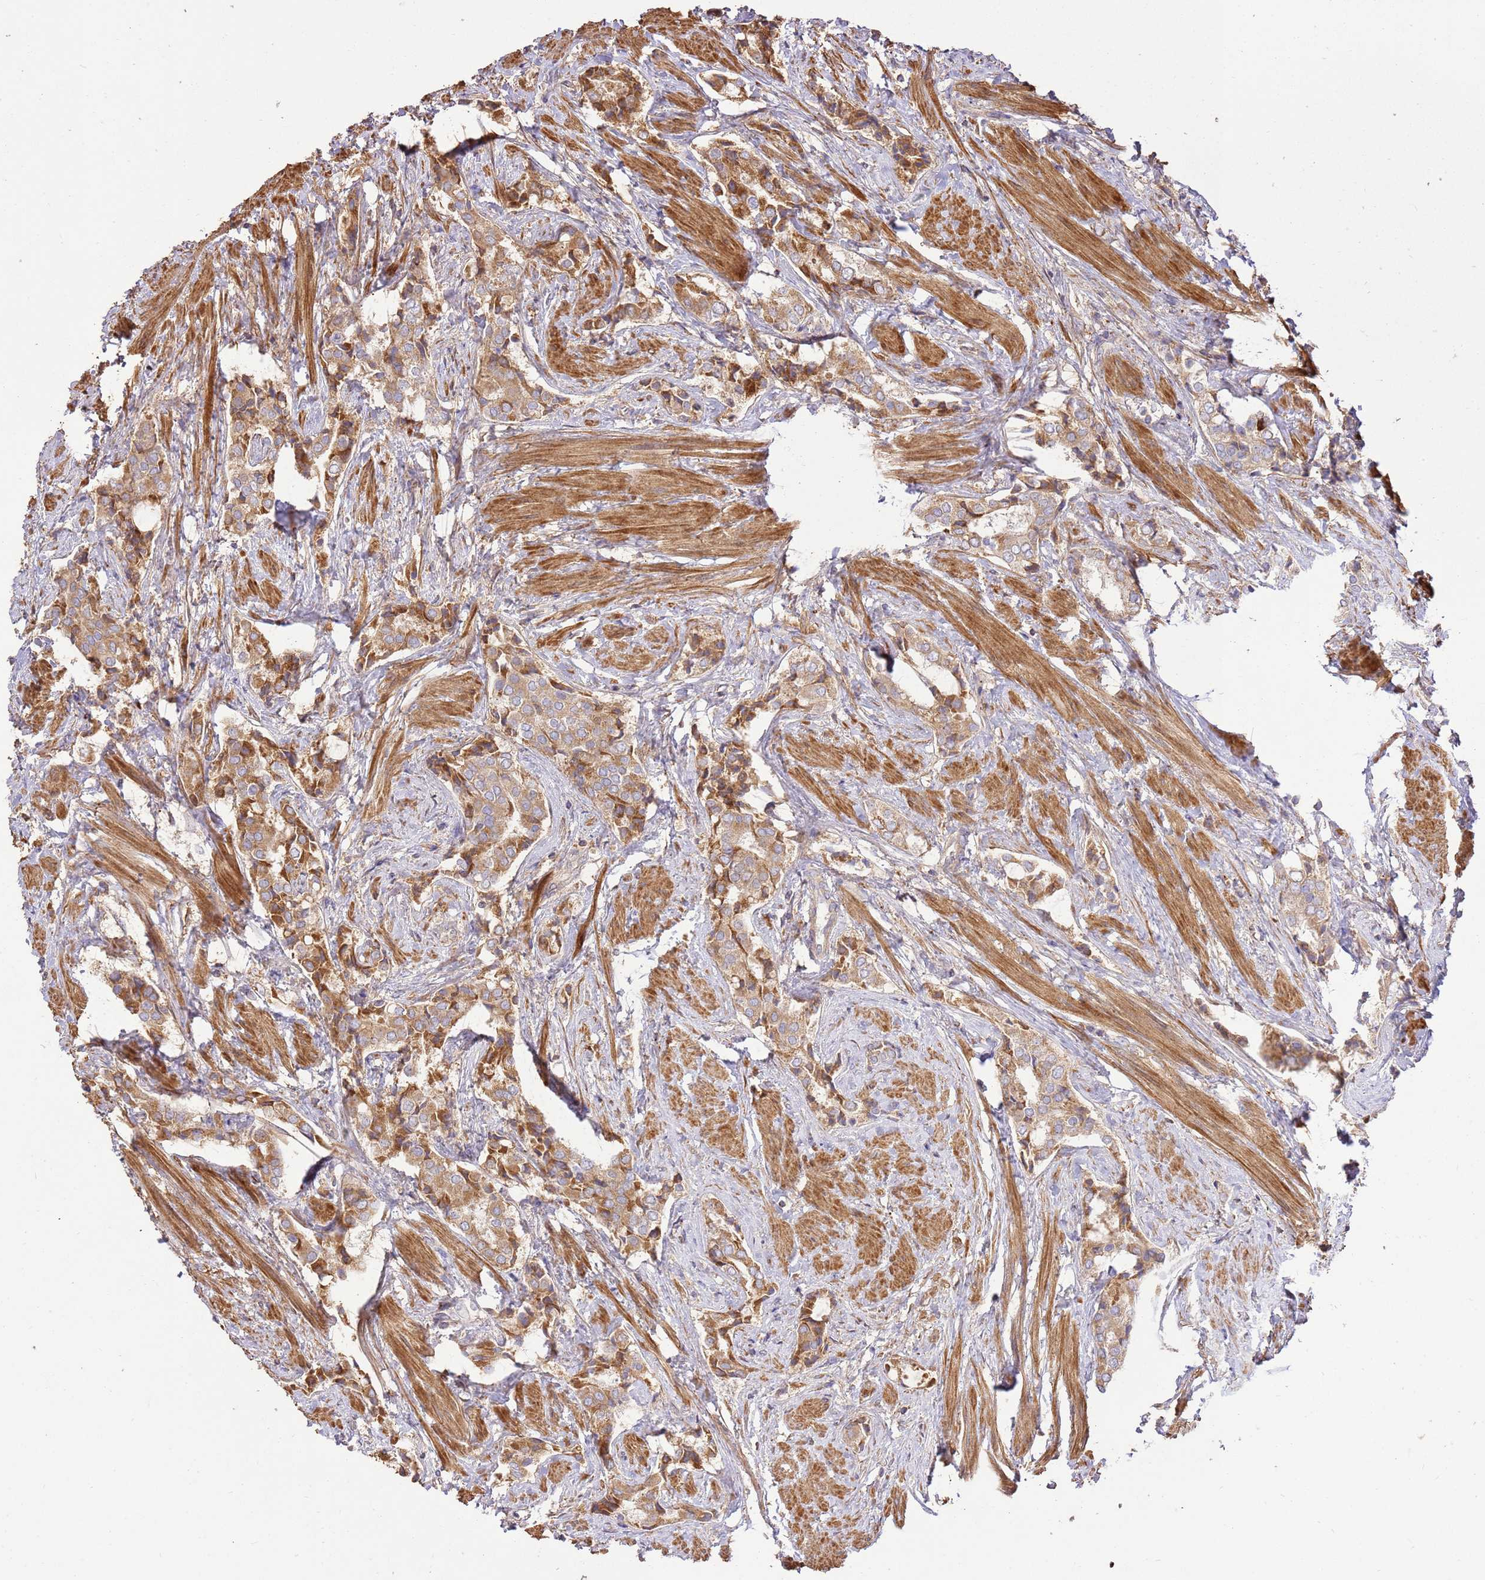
{"staining": {"intensity": "moderate", "quantity": "25%-75%", "location": "cytoplasmic/membranous"}, "tissue": "prostate cancer", "cell_type": "Tumor cells", "image_type": "cancer", "snomed": [{"axis": "morphology", "description": "Adenocarcinoma, High grade"}, {"axis": "topography", "description": "Prostate"}], "caption": "Adenocarcinoma (high-grade) (prostate) stained with a brown dye shows moderate cytoplasmic/membranous positive positivity in about 25%-75% of tumor cells.", "gene": "CEP55", "patient": {"sex": "male", "age": 71}}